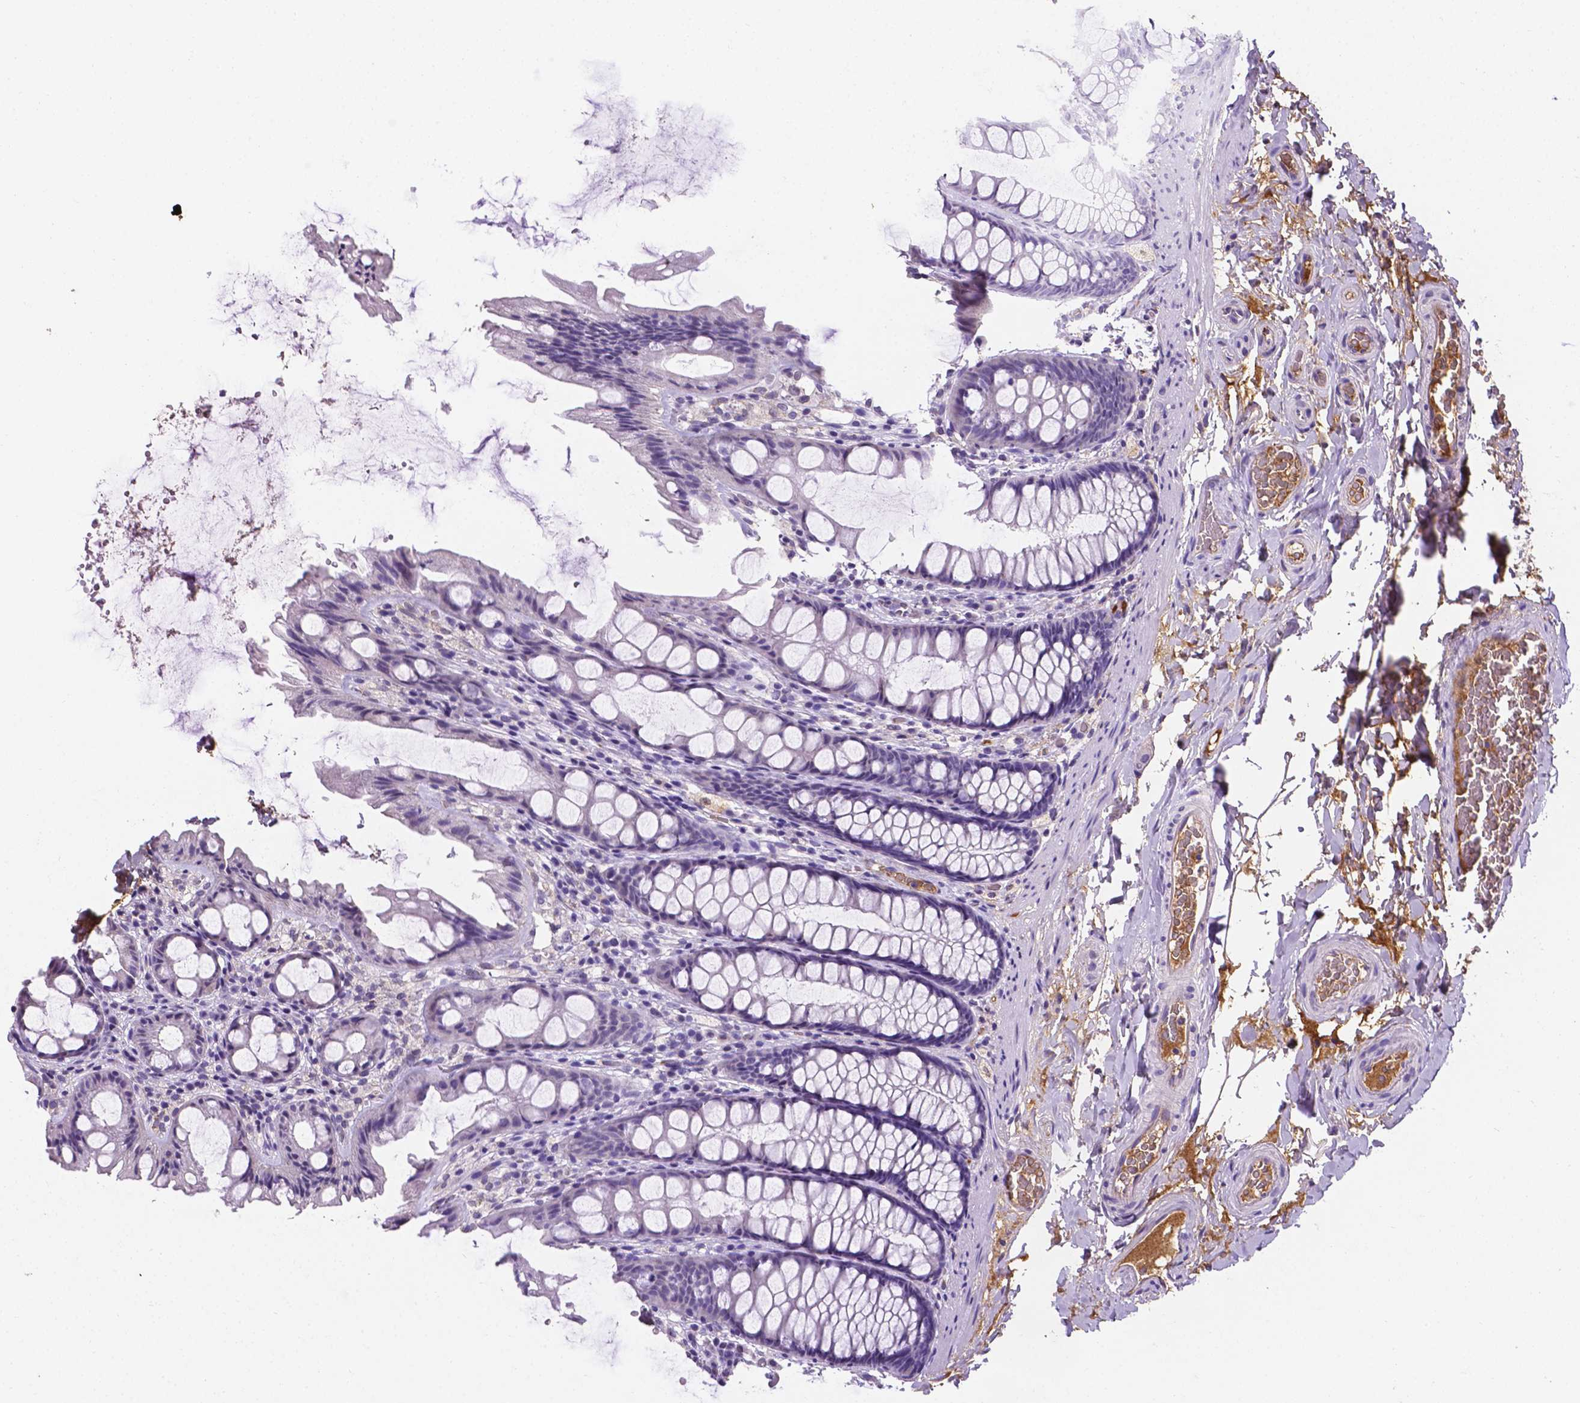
{"staining": {"intensity": "negative", "quantity": "none", "location": "none"}, "tissue": "colon", "cell_type": "Endothelial cells", "image_type": "normal", "snomed": [{"axis": "morphology", "description": "Normal tissue, NOS"}, {"axis": "topography", "description": "Colon"}], "caption": "Immunohistochemical staining of benign human colon exhibits no significant staining in endothelial cells.", "gene": "APOE", "patient": {"sex": "male", "age": 47}}